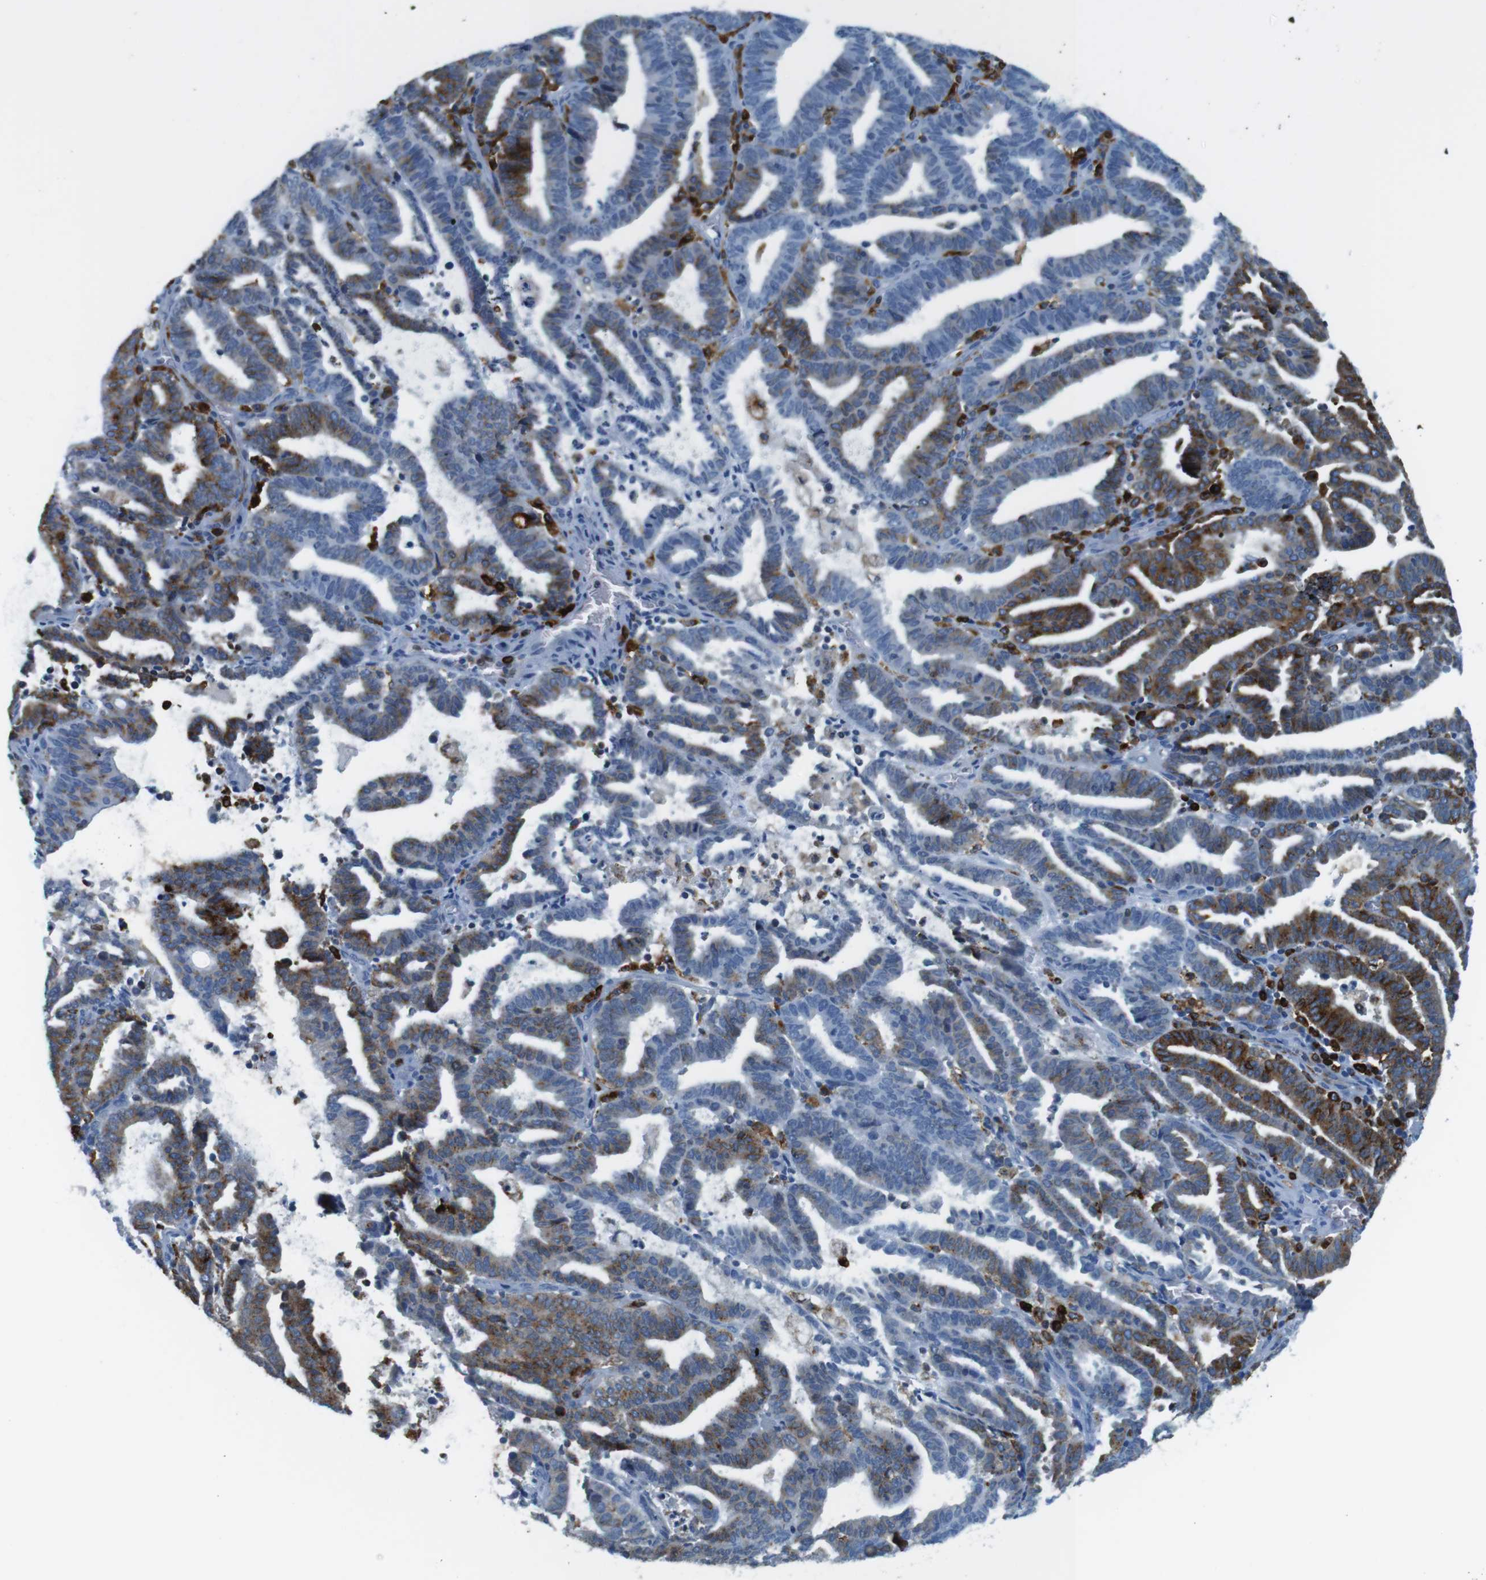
{"staining": {"intensity": "moderate", "quantity": "25%-75%", "location": "cytoplasmic/membranous"}, "tissue": "endometrial cancer", "cell_type": "Tumor cells", "image_type": "cancer", "snomed": [{"axis": "morphology", "description": "Adenocarcinoma, NOS"}, {"axis": "topography", "description": "Uterus"}], "caption": "This histopathology image displays immunohistochemistry (IHC) staining of human endometrial cancer, with medium moderate cytoplasmic/membranous expression in approximately 25%-75% of tumor cells.", "gene": "CIITA", "patient": {"sex": "female", "age": 83}}